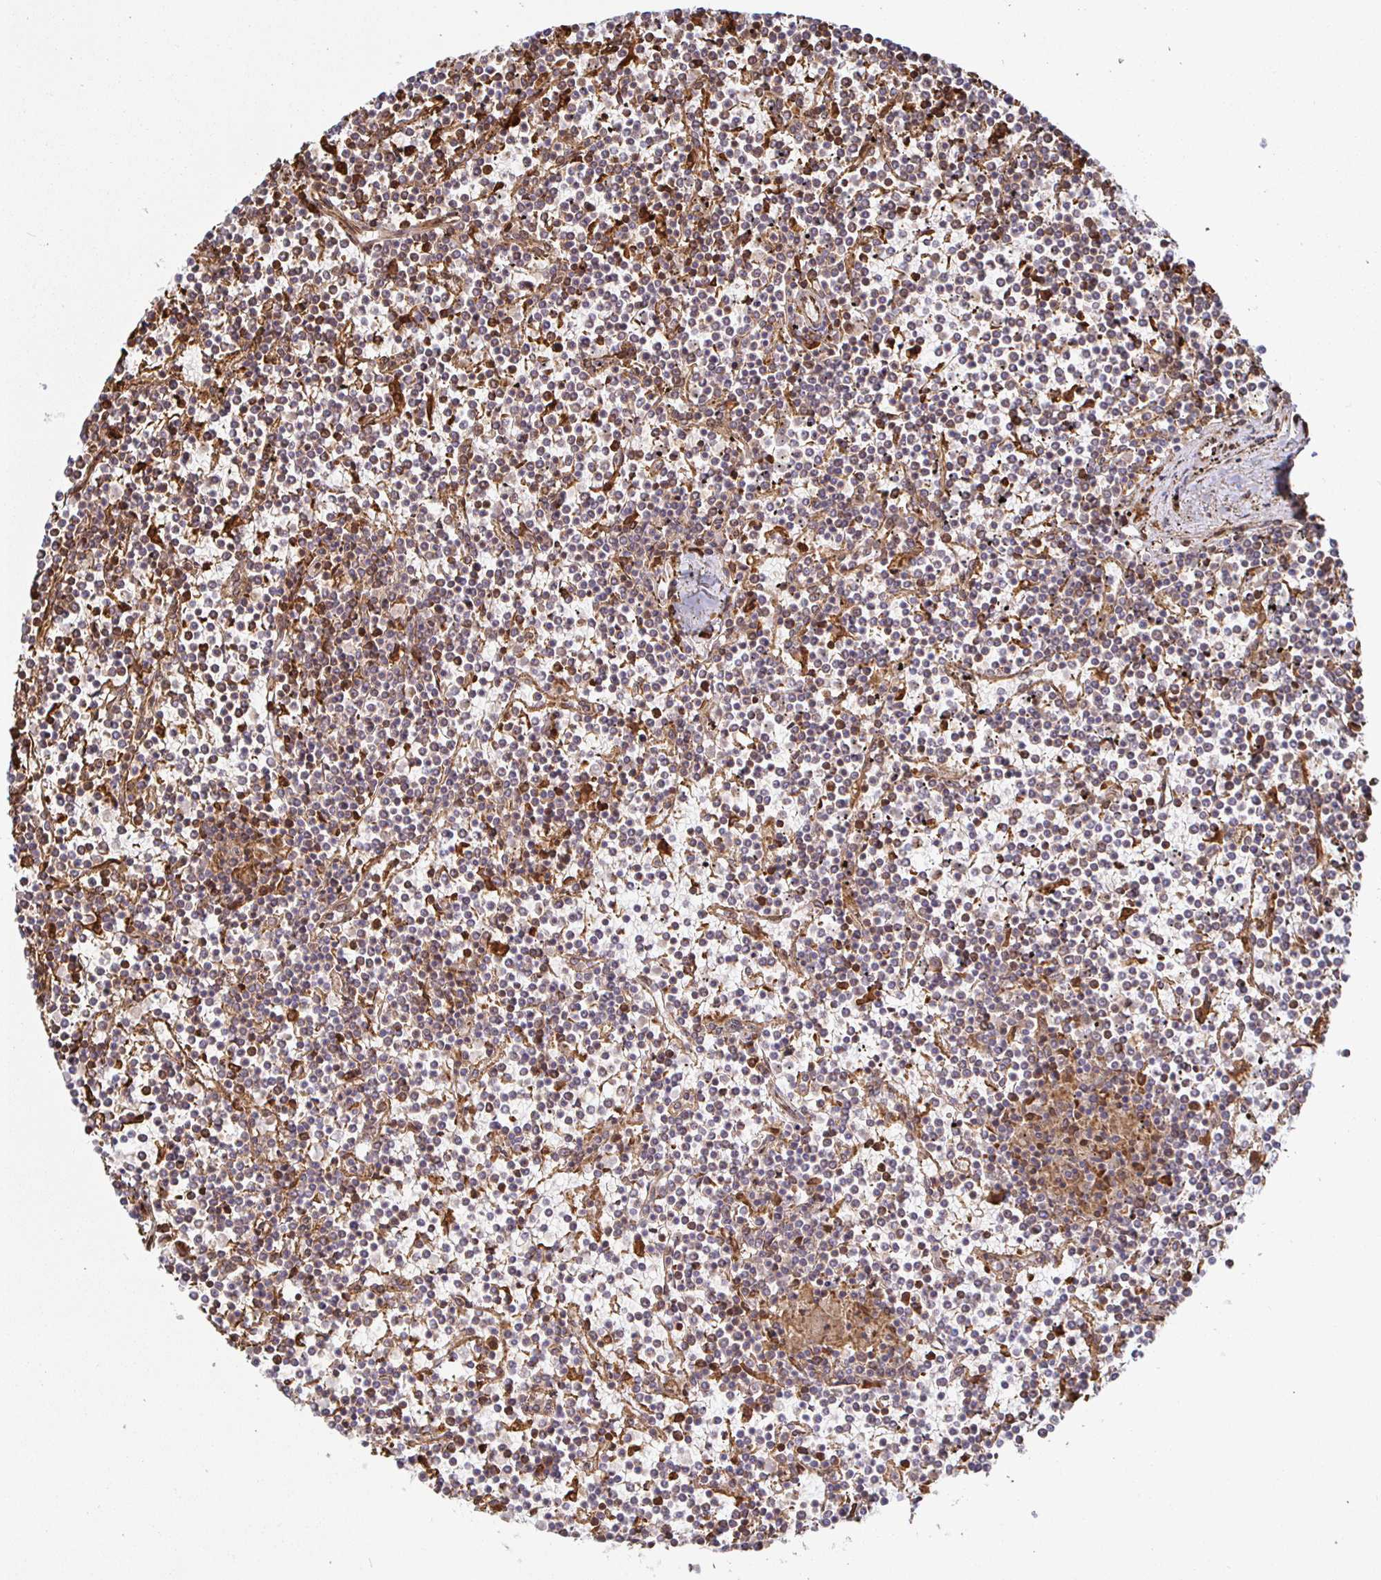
{"staining": {"intensity": "moderate", "quantity": "<25%", "location": "cytoplasmic/membranous"}, "tissue": "lymphoma", "cell_type": "Tumor cells", "image_type": "cancer", "snomed": [{"axis": "morphology", "description": "Malignant lymphoma, non-Hodgkin's type, Low grade"}, {"axis": "topography", "description": "Spleen"}], "caption": "Immunohistochemical staining of human lymphoma demonstrates low levels of moderate cytoplasmic/membranous positivity in about <25% of tumor cells.", "gene": "STRAP", "patient": {"sex": "female", "age": 19}}